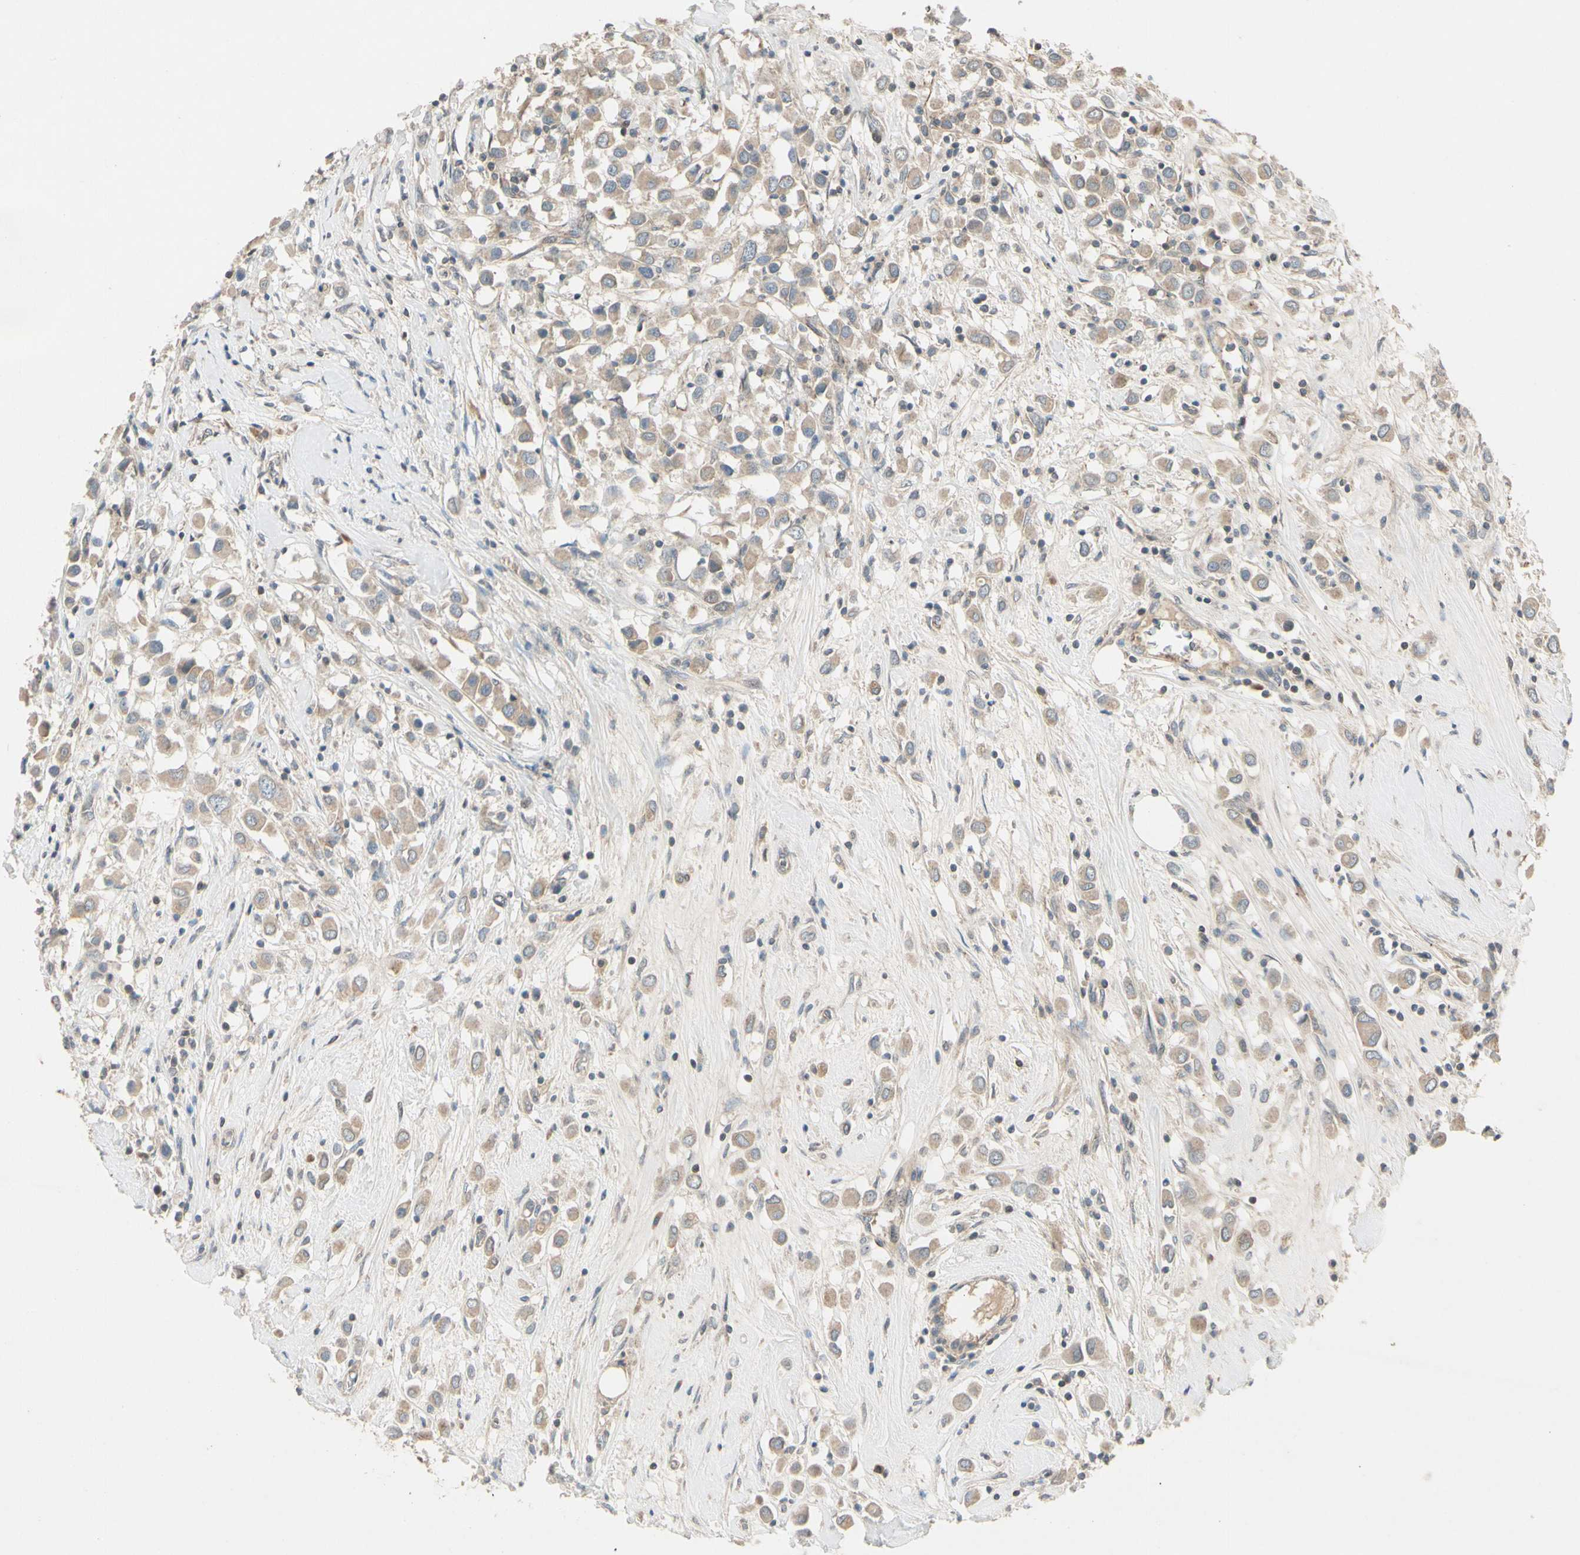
{"staining": {"intensity": "weak", "quantity": ">75%", "location": "cytoplasmic/membranous"}, "tissue": "breast cancer", "cell_type": "Tumor cells", "image_type": "cancer", "snomed": [{"axis": "morphology", "description": "Duct carcinoma"}, {"axis": "topography", "description": "Breast"}], "caption": "IHC of breast cancer demonstrates low levels of weak cytoplasmic/membranous staining in approximately >75% of tumor cells.", "gene": "PPP3CB", "patient": {"sex": "female", "age": 61}}